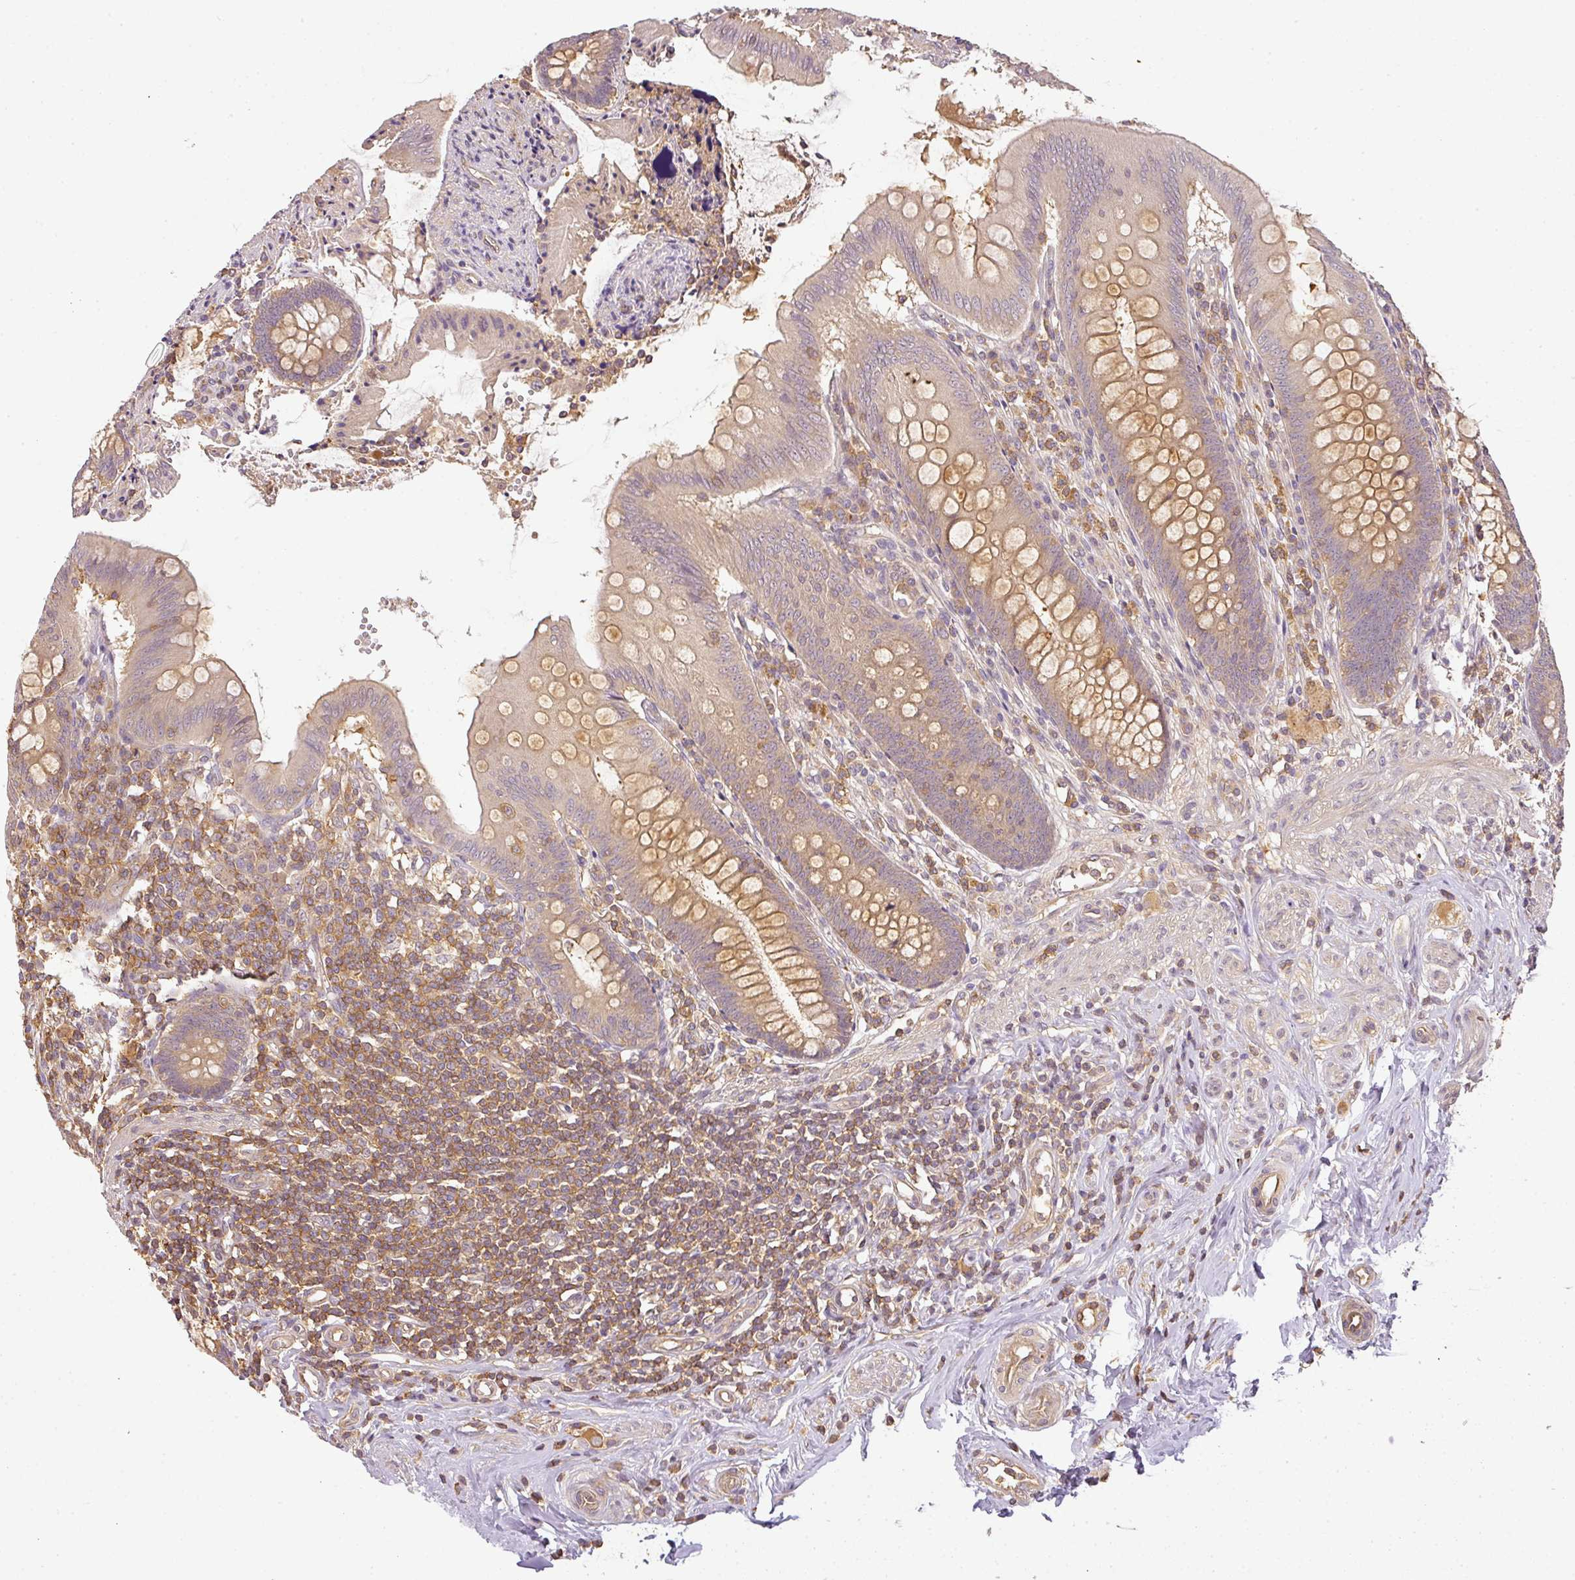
{"staining": {"intensity": "moderate", "quantity": "25%-75%", "location": "cytoplasmic/membranous"}, "tissue": "appendix", "cell_type": "Glandular cells", "image_type": "normal", "snomed": [{"axis": "morphology", "description": "Normal tissue, NOS"}, {"axis": "topography", "description": "Appendix"}], "caption": "Moderate cytoplasmic/membranous staining for a protein is appreciated in about 25%-75% of glandular cells of unremarkable appendix using IHC.", "gene": "TCL1B", "patient": {"sex": "female", "age": 51}}